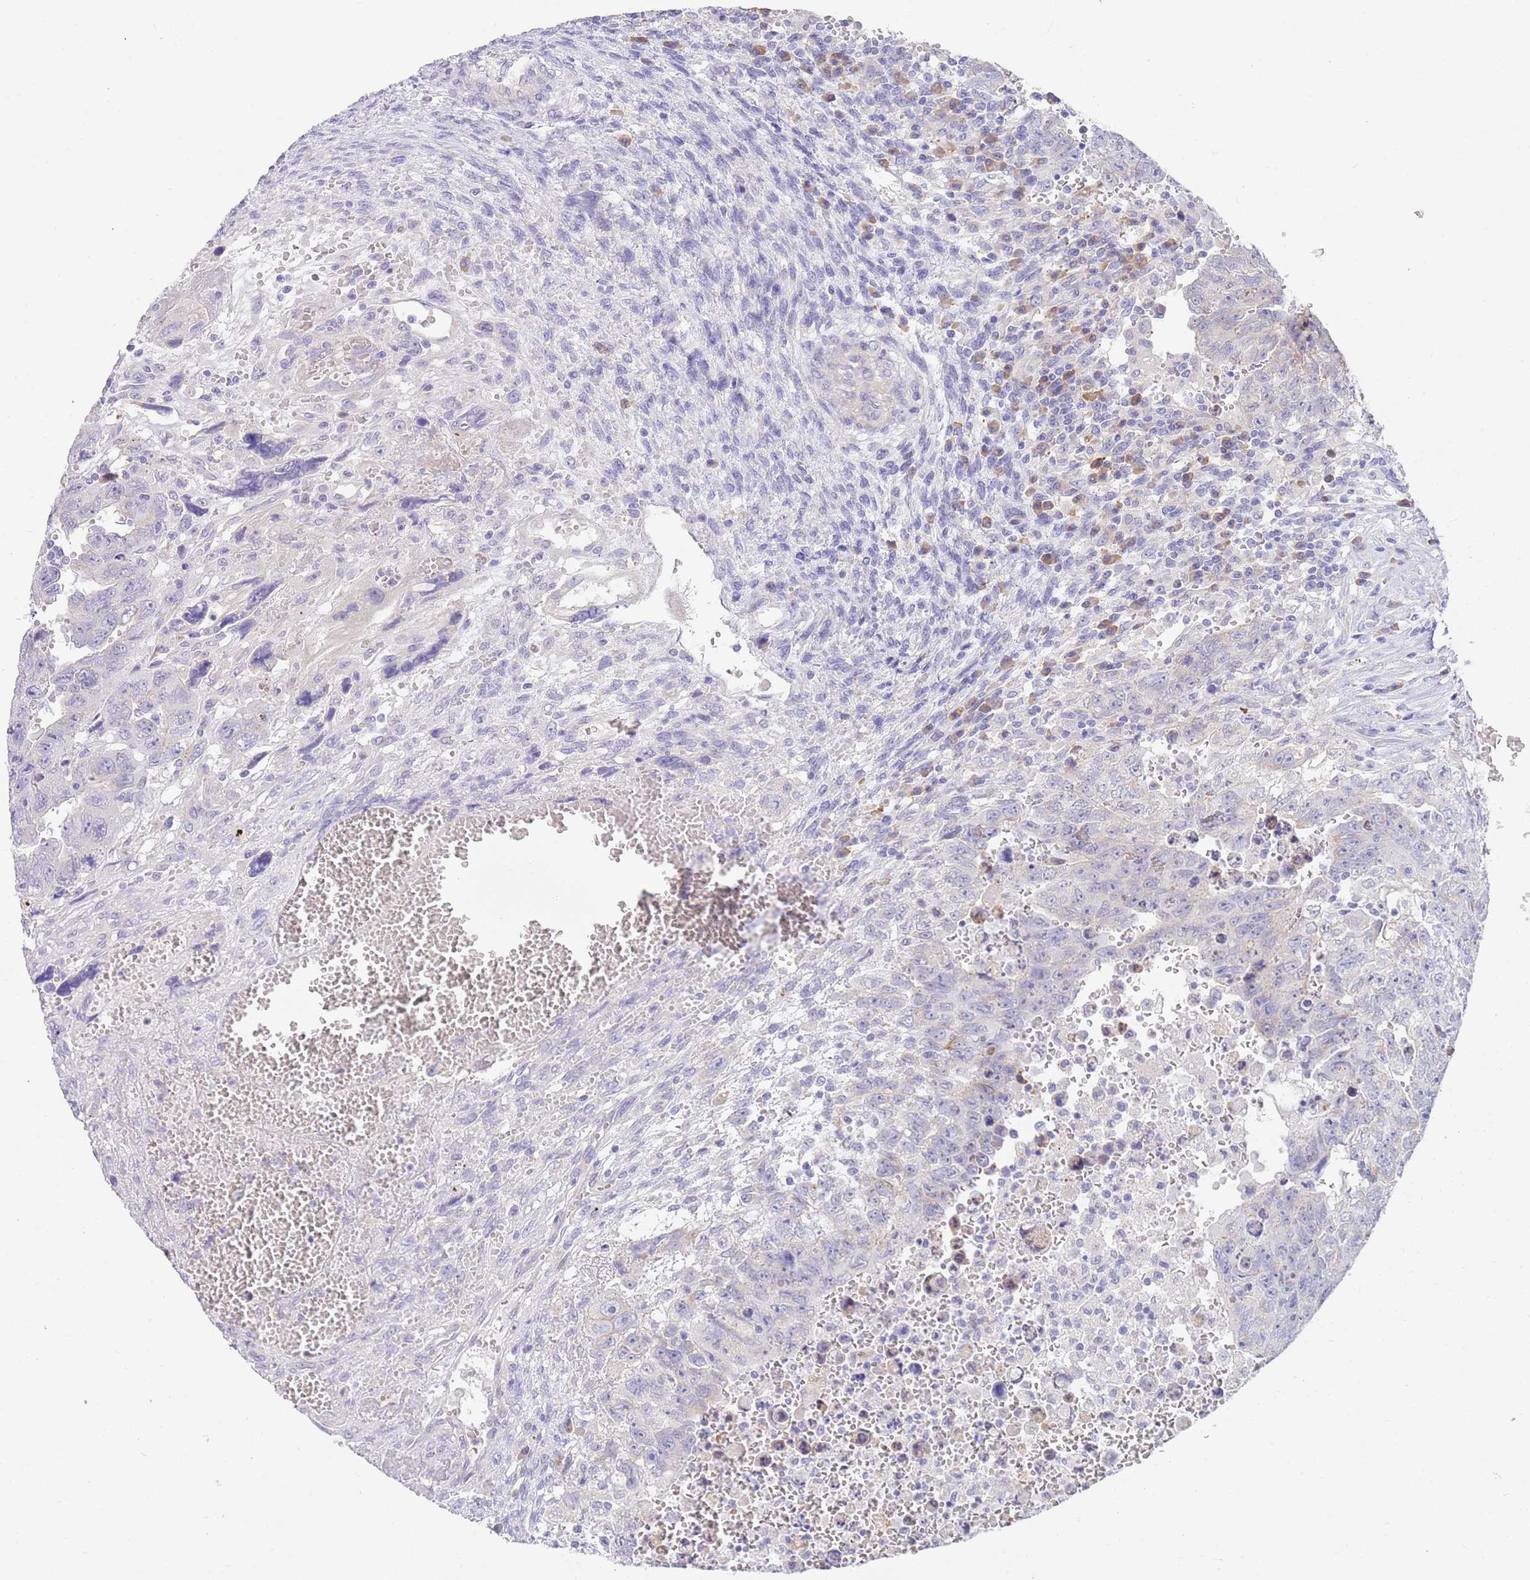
{"staining": {"intensity": "negative", "quantity": "none", "location": "none"}, "tissue": "testis cancer", "cell_type": "Tumor cells", "image_type": "cancer", "snomed": [{"axis": "morphology", "description": "Carcinoma, Embryonal, NOS"}, {"axis": "topography", "description": "Testis"}], "caption": "A micrograph of human embryonal carcinoma (testis) is negative for staining in tumor cells.", "gene": "CCDC149", "patient": {"sex": "male", "age": 28}}